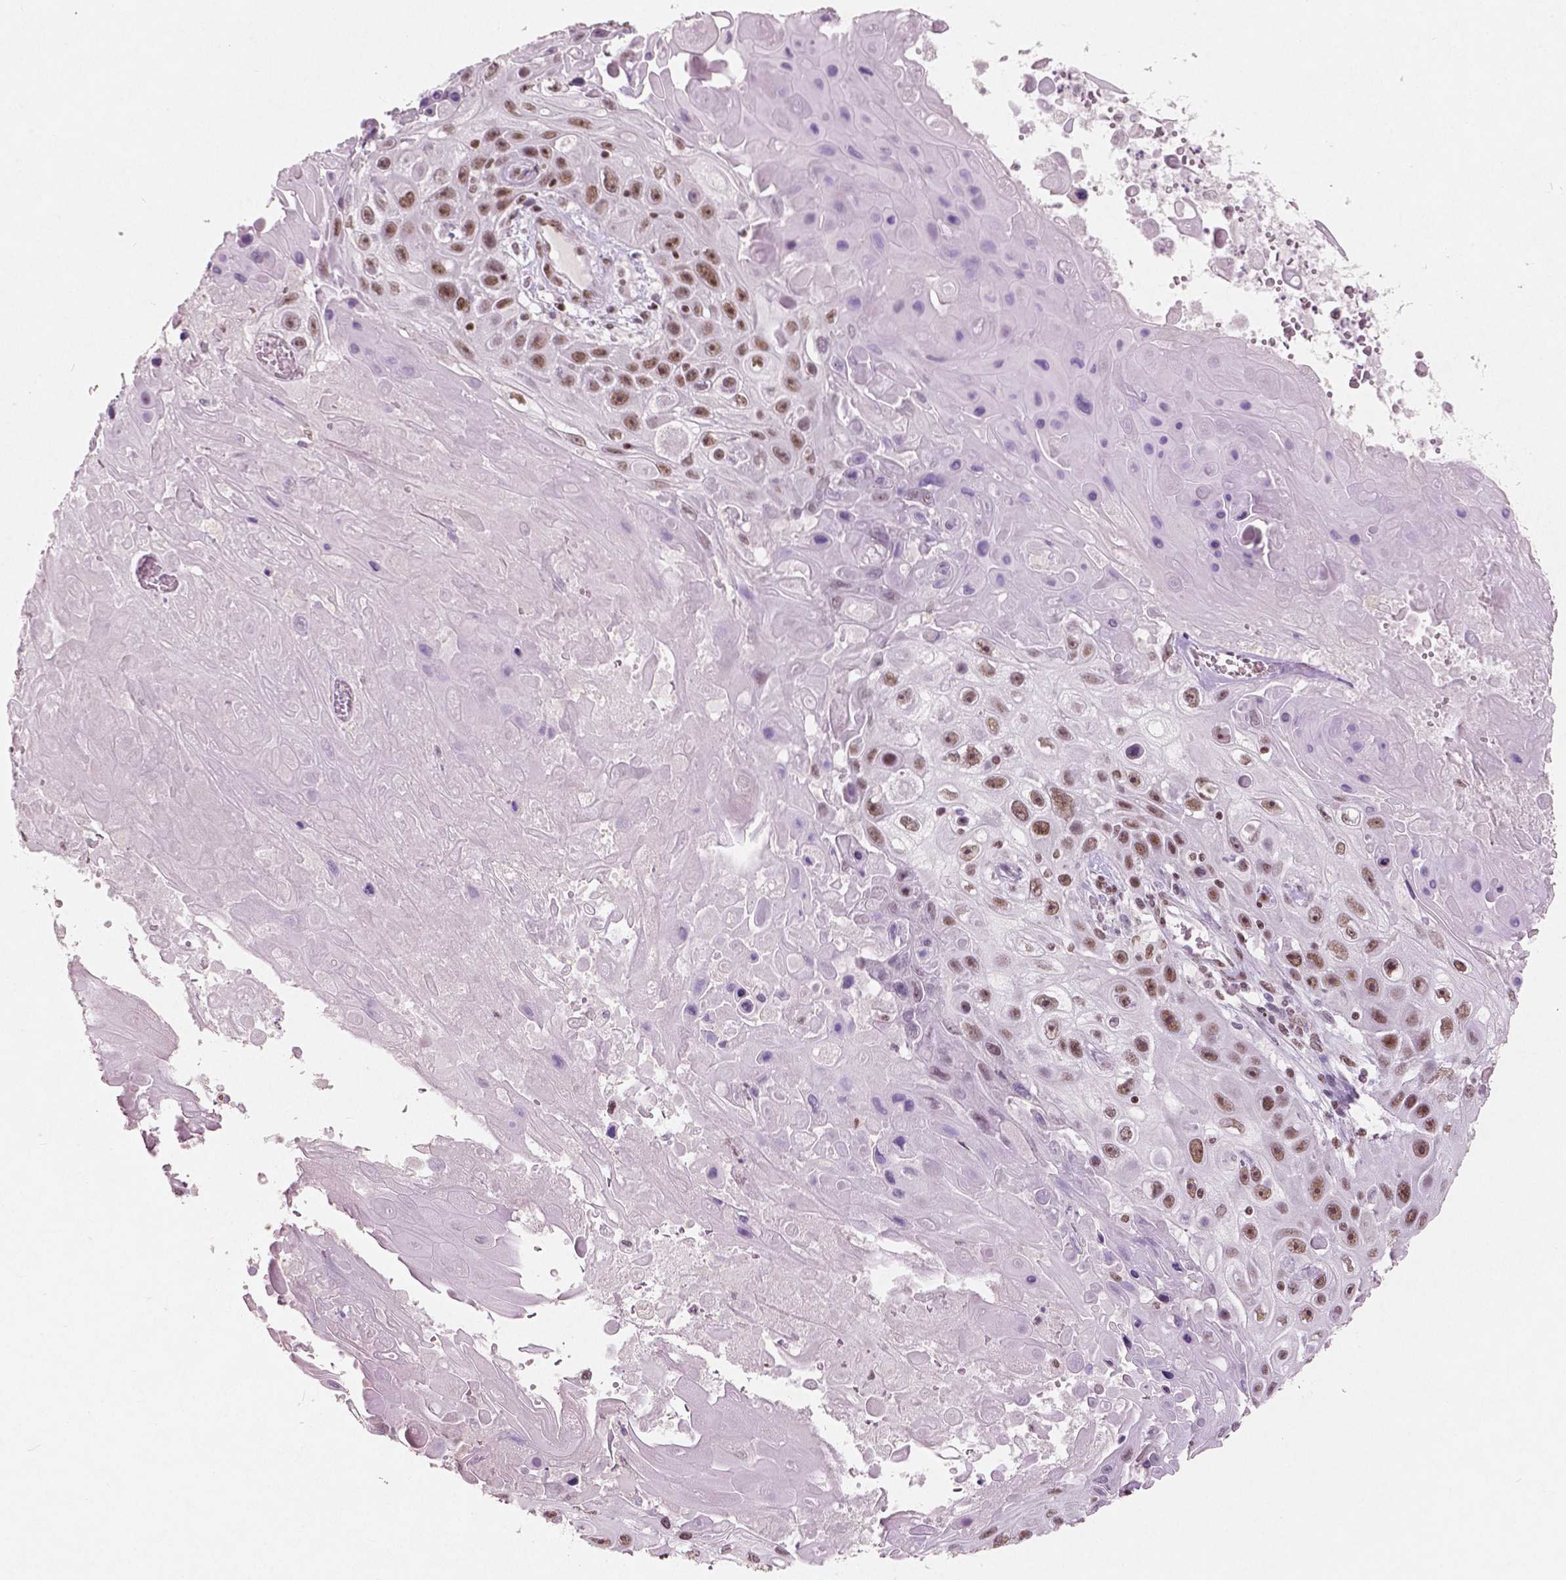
{"staining": {"intensity": "moderate", "quantity": "25%-75%", "location": "nuclear"}, "tissue": "skin cancer", "cell_type": "Tumor cells", "image_type": "cancer", "snomed": [{"axis": "morphology", "description": "Squamous cell carcinoma, NOS"}, {"axis": "topography", "description": "Skin"}], "caption": "Protein staining displays moderate nuclear staining in about 25%-75% of tumor cells in skin squamous cell carcinoma.", "gene": "BRD4", "patient": {"sex": "male", "age": 82}}